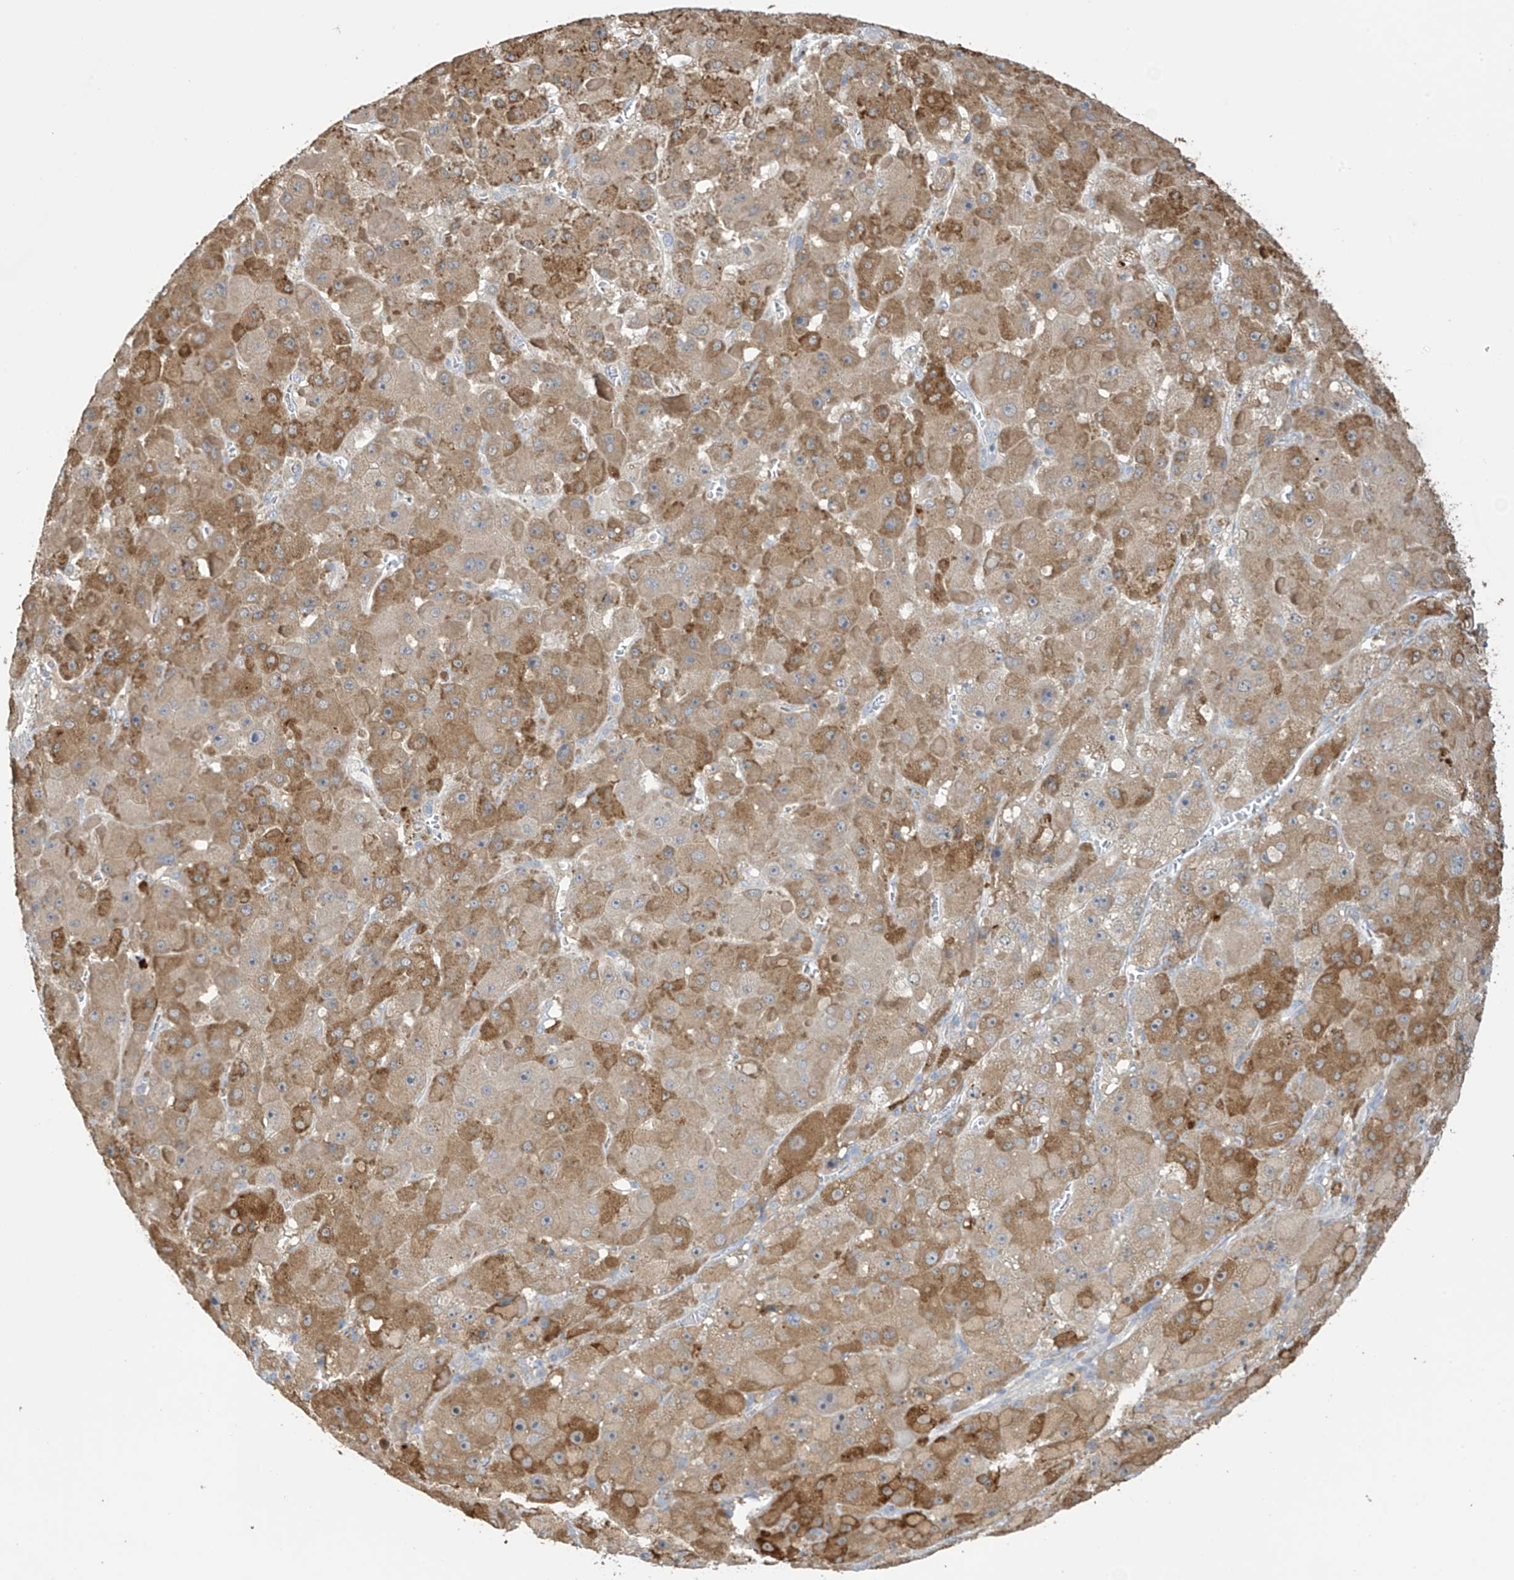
{"staining": {"intensity": "moderate", "quantity": ">75%", "location": "cytoplasmic/membranous"}, "tissue": "liver cancer", "cell_type": "Tumor cells", "image_type": "cancer", "snomed": [{"axis": "morphology", "description": "Carcinoma, Hepatocellular, NOS"}, {"axis": "topography", "description": "Liver"}], "caption": "Protein analysis of liver cancer tissue demonstrates moderate cytoplasmic/membranous positivity in approximately >75% of tumor cells. The staining was performed using DAB, with brown indicating positive protein expression. Nuclei are stained blue with hematoxylin.", "gene": "SLFN14", "patient": {"sex": "female", "age": 73}}